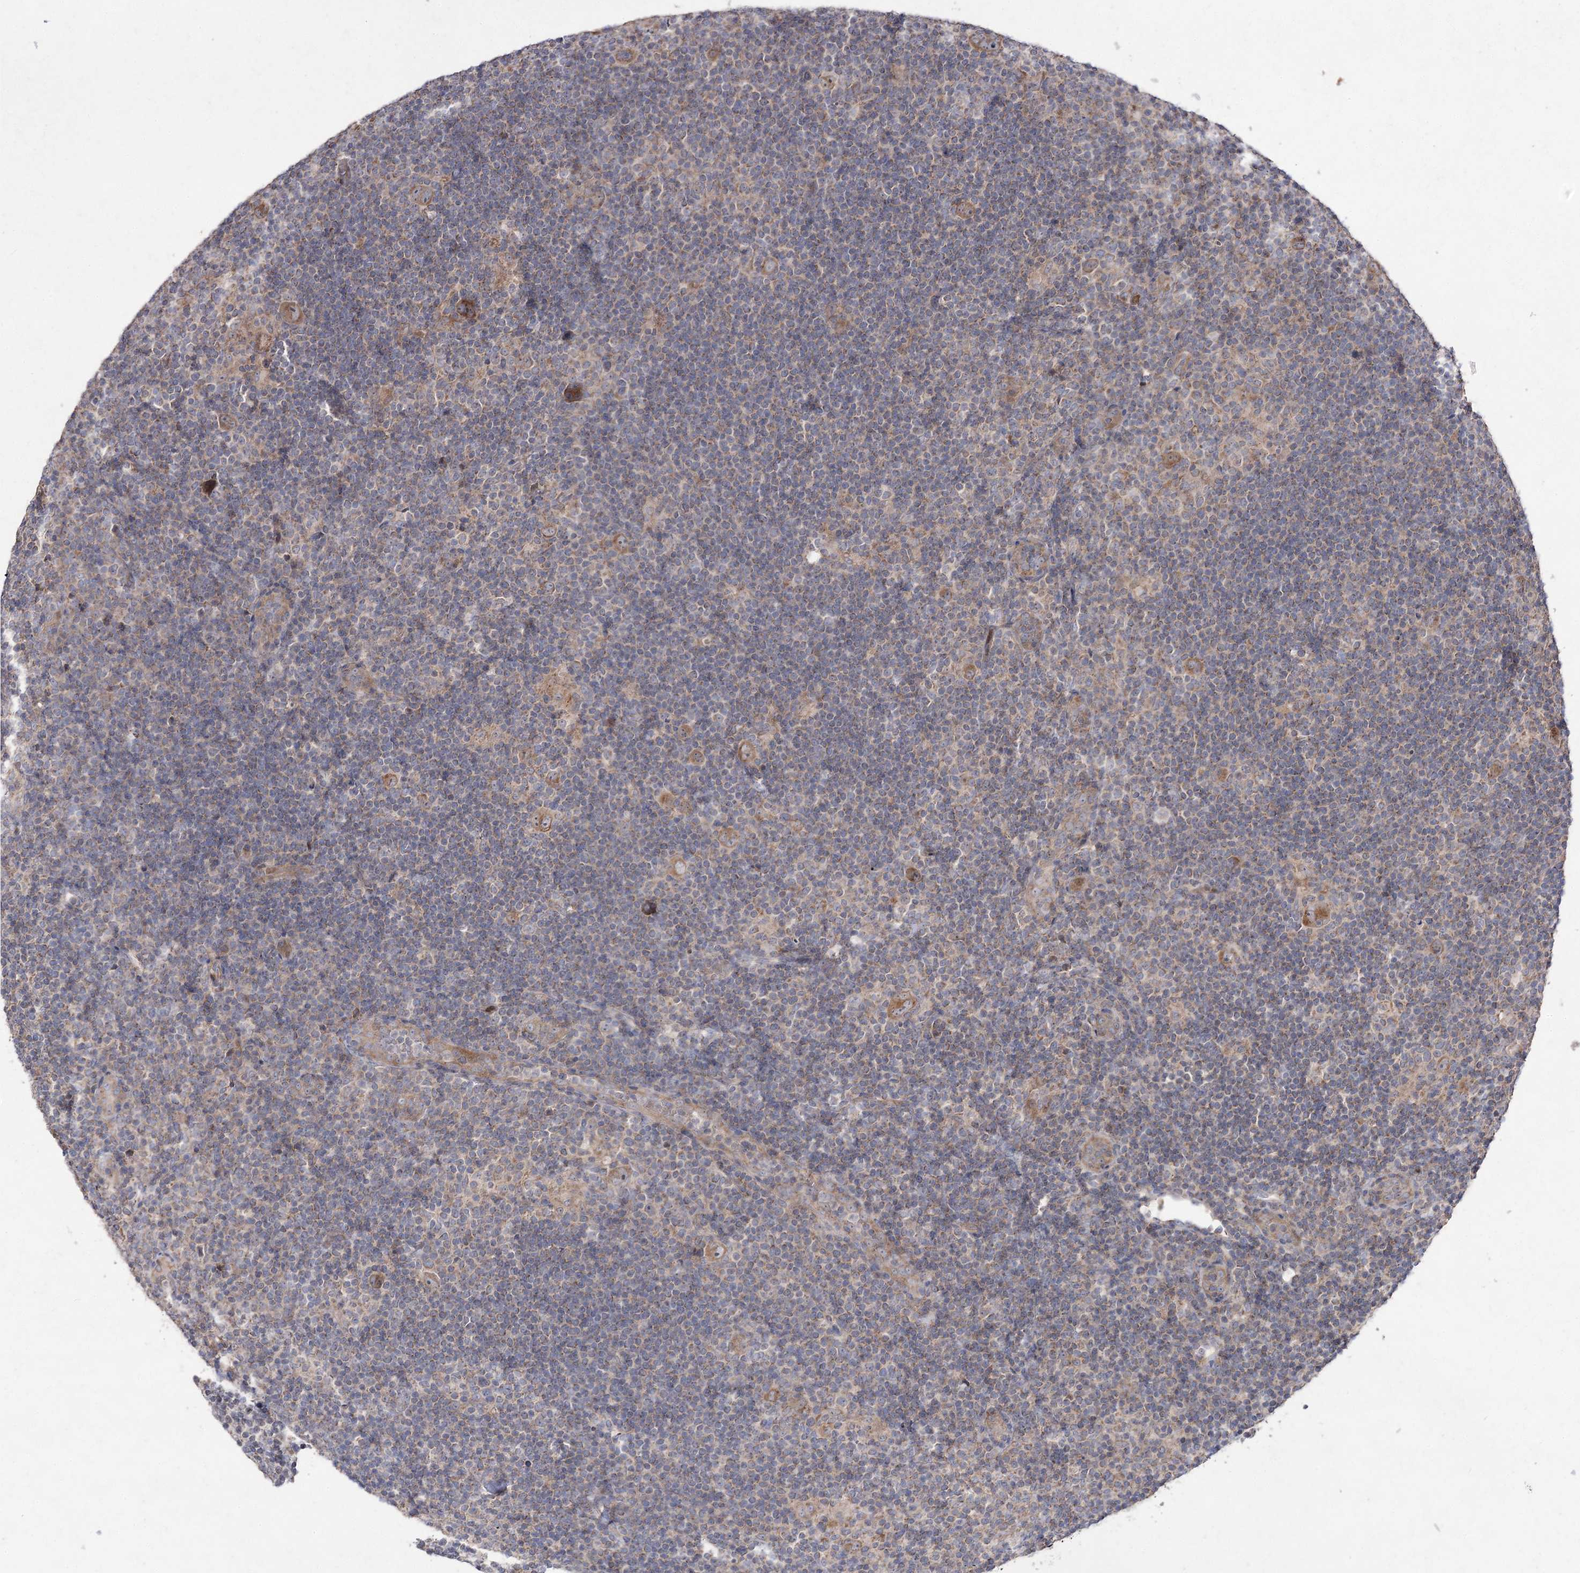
{"staining": {"intensity": "moderate", "quantity": ">75%", "location": "cytoplasmic/membranous"}, "tissue": "lymphoma", "cell_type": "Tumor cells", "image_type": "cancer", "snomed": [{"axis": "morphology", "description": "Hodgkin's disease, NOS"}, {"axis": "topography", "description": "Lymph node"}], "caption": "Brown immunohistochemical staining in human Hodgkin's disease shows moderate cytoplasmic/membranous expression in approximately >75% of tumor cells.", "gene": "FANCL", "patient": {"sex": "female", "age": 57}}